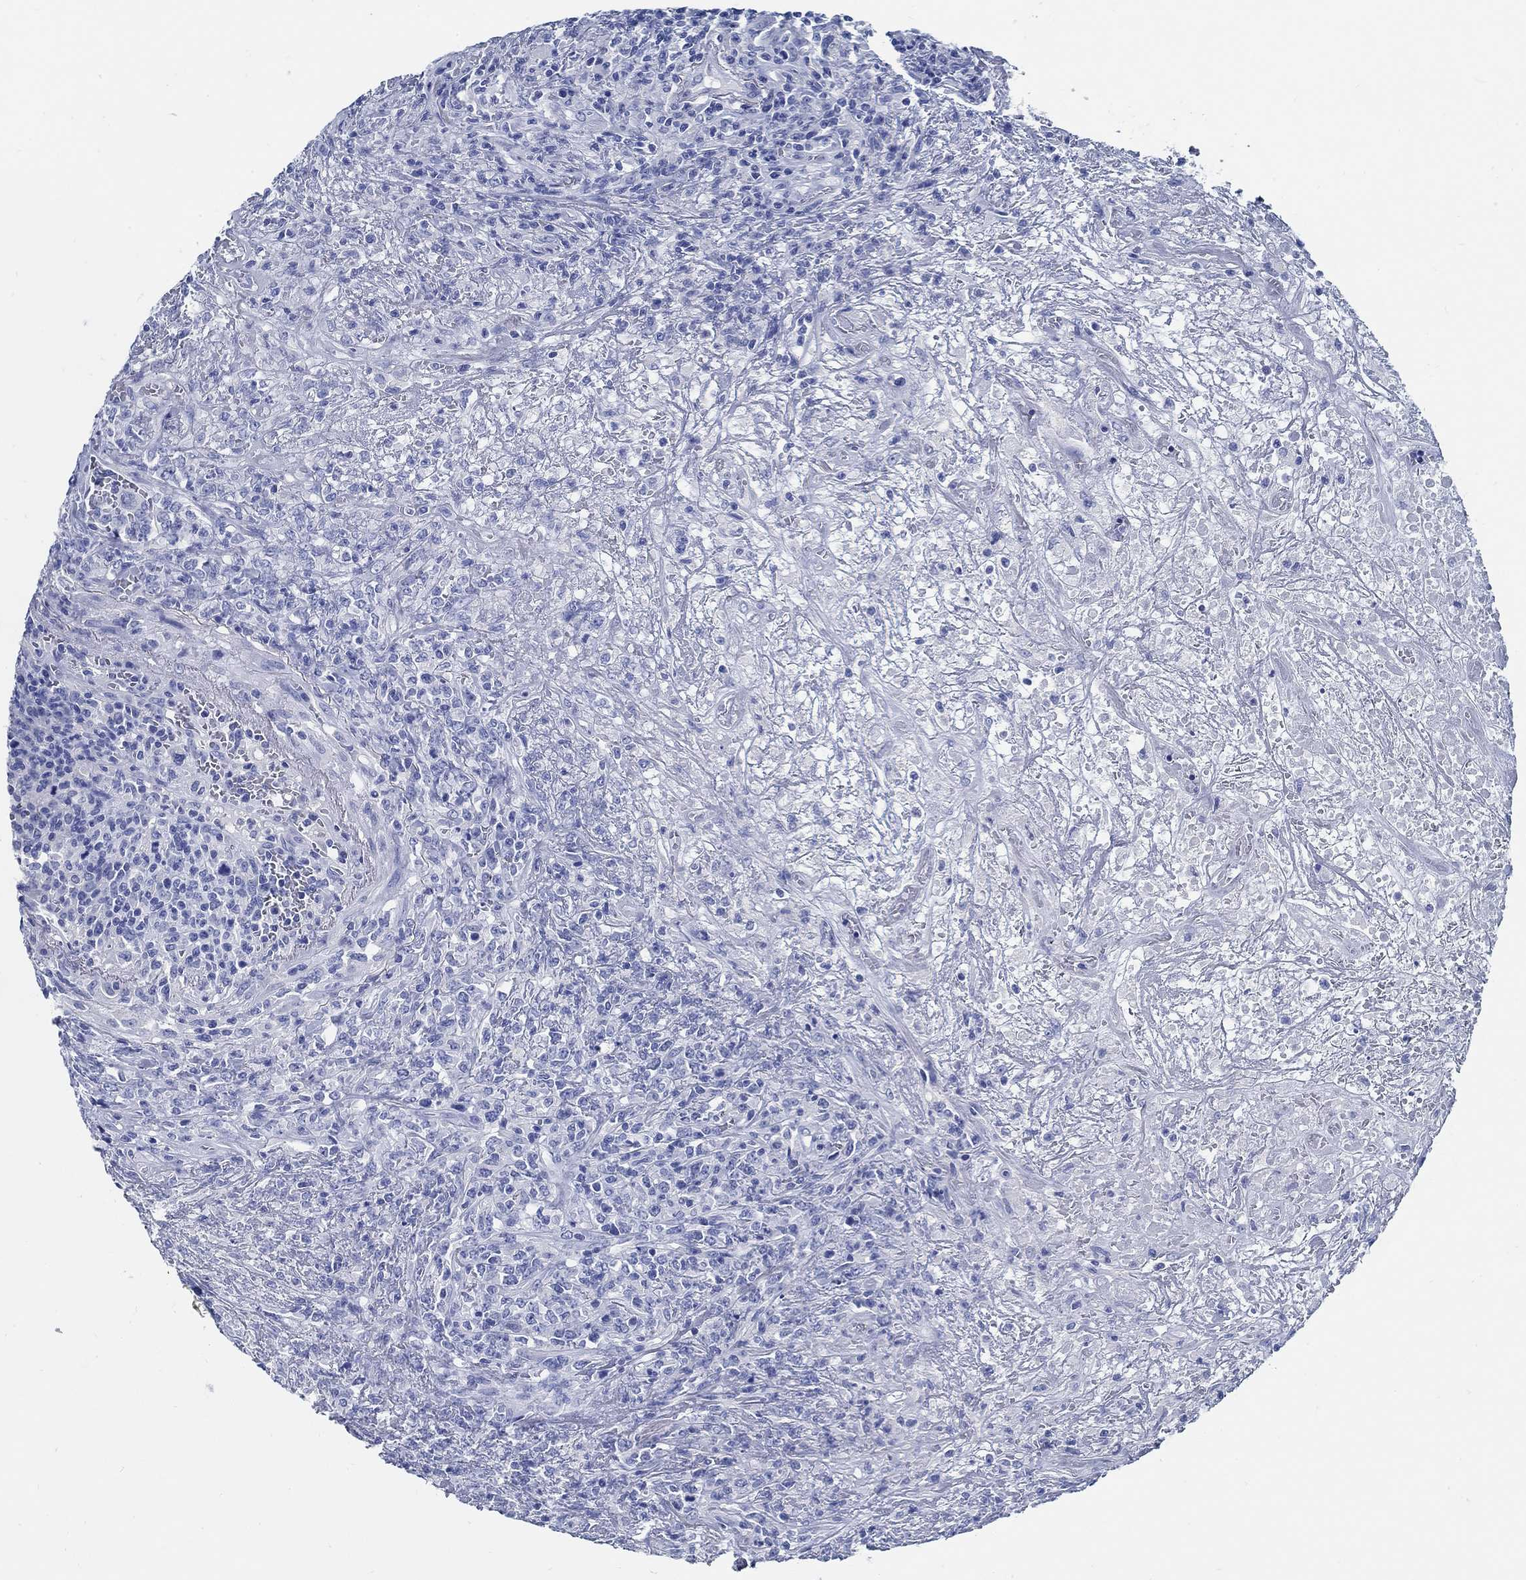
{"staining": {"intensity": "negative", "quantity": "none", "location": "none"}, "tissue": "lymphoma", "cell_type": "Tumor cells", "image_type": "cancer", "snomed": [{"axis": "morphology", "description": "Malignant lymphoma, non-Hodgkin's type, High grade"}, {"axis": "topography", "description": "Lung"}], "caption": "This photomicrograph is of lymphoma stained with immunohistochemistry to label a protein in brown with the nuclei are counter-stained blue. There is no staining in tumor cells.", "gene": "SLC45A1", "patient": {"sex": "male", "age": 79}}